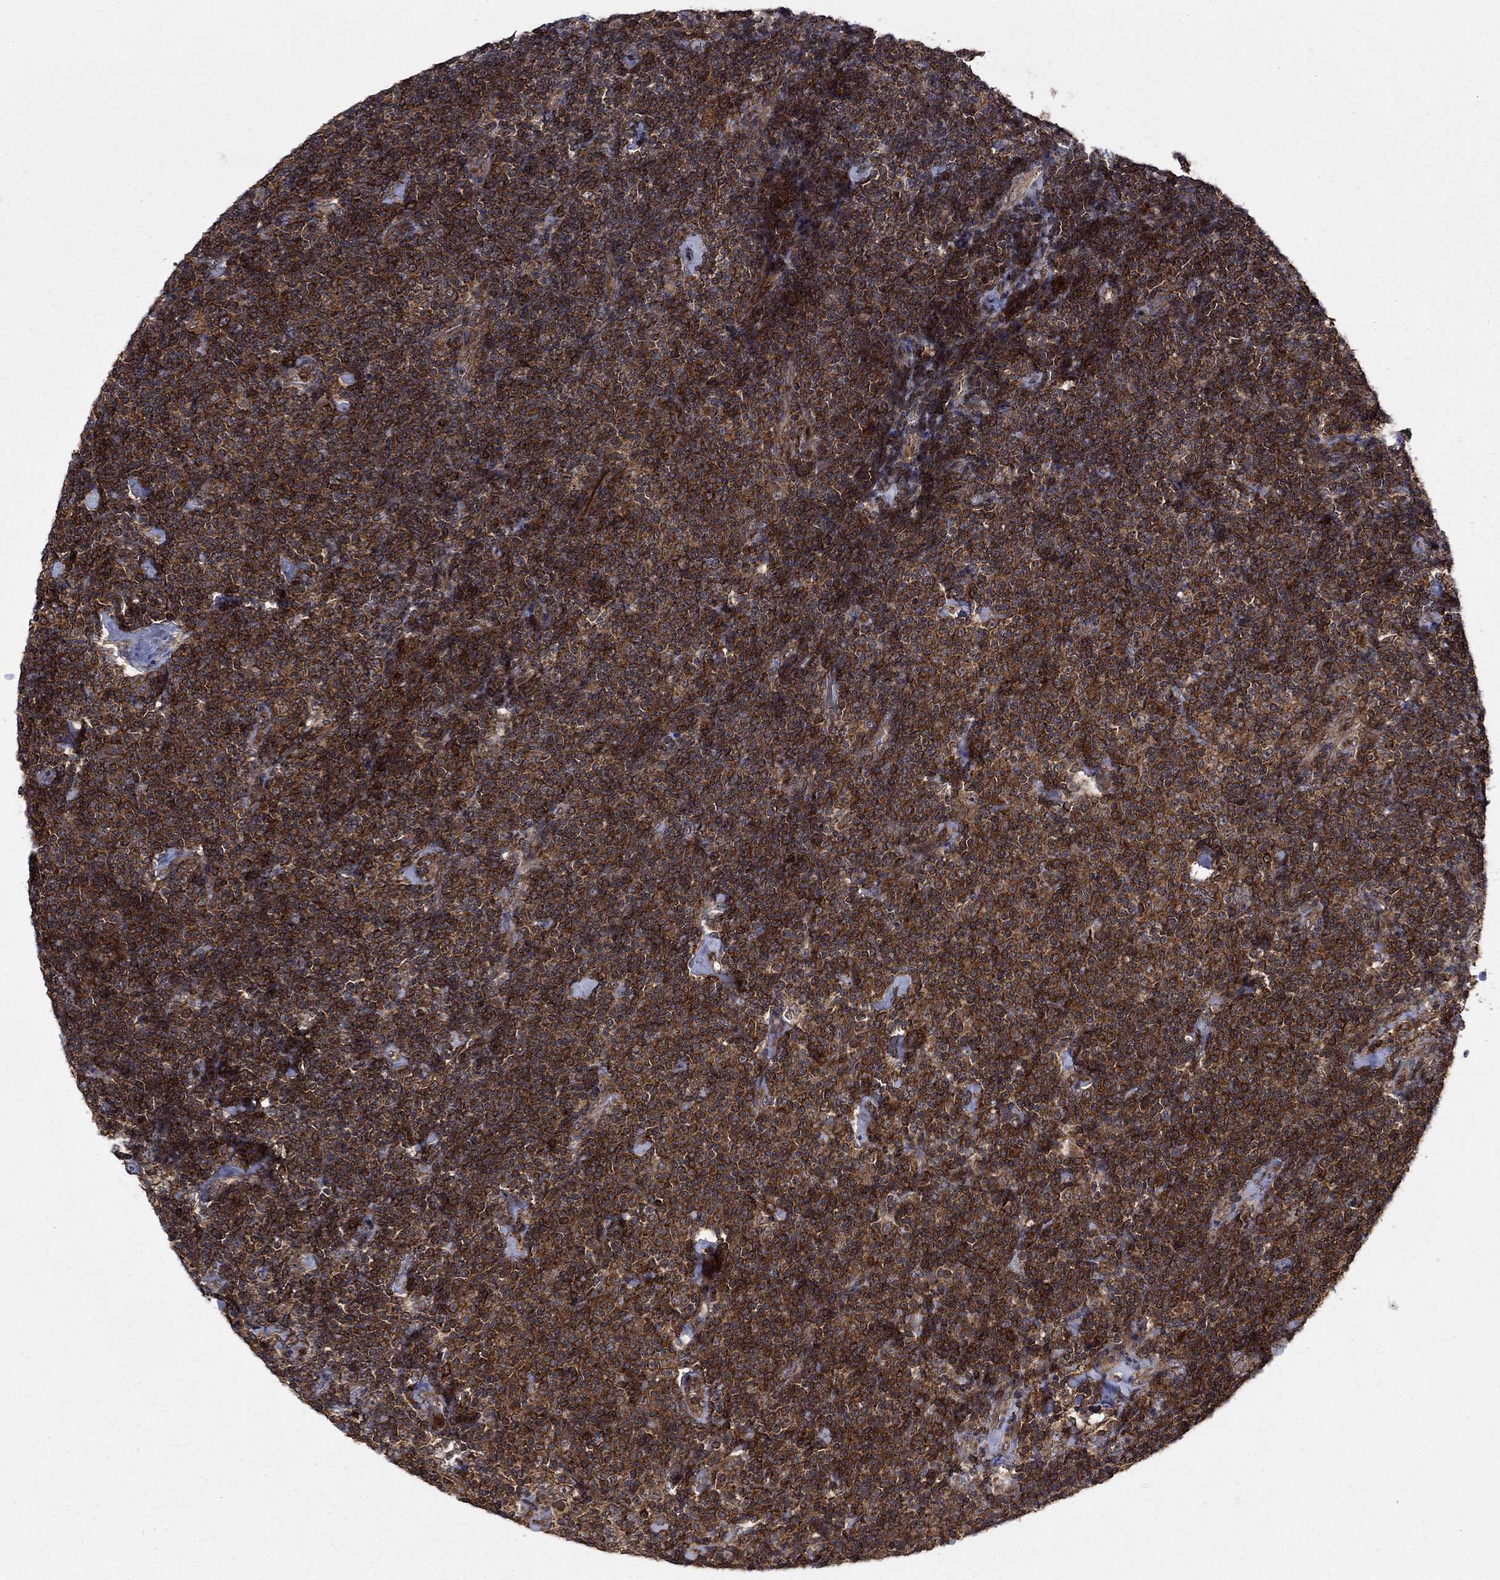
{"staining": {"intensity": "strong", "quantity": ">75%", "location": "cytoplasmic/membranous"}, "tissue": "lymphoma", "cell_type": "Tumor cells", "image_type": "cancer", "snomed": [{"axis": "morphology", "description": "Malignant lymphoma, non-Hodgkin's type, Low grade"}, {"axis": "topography", "description": "Lymph node"}], "caption": "There is high levels of strong cytoplasmic/membranous positivity in tumor cells of lymphoma, as demonstrated by immunohistochemical staining (brown color).", "gene": "IFI35", "patient": {"sex": "male", "age": 81}}